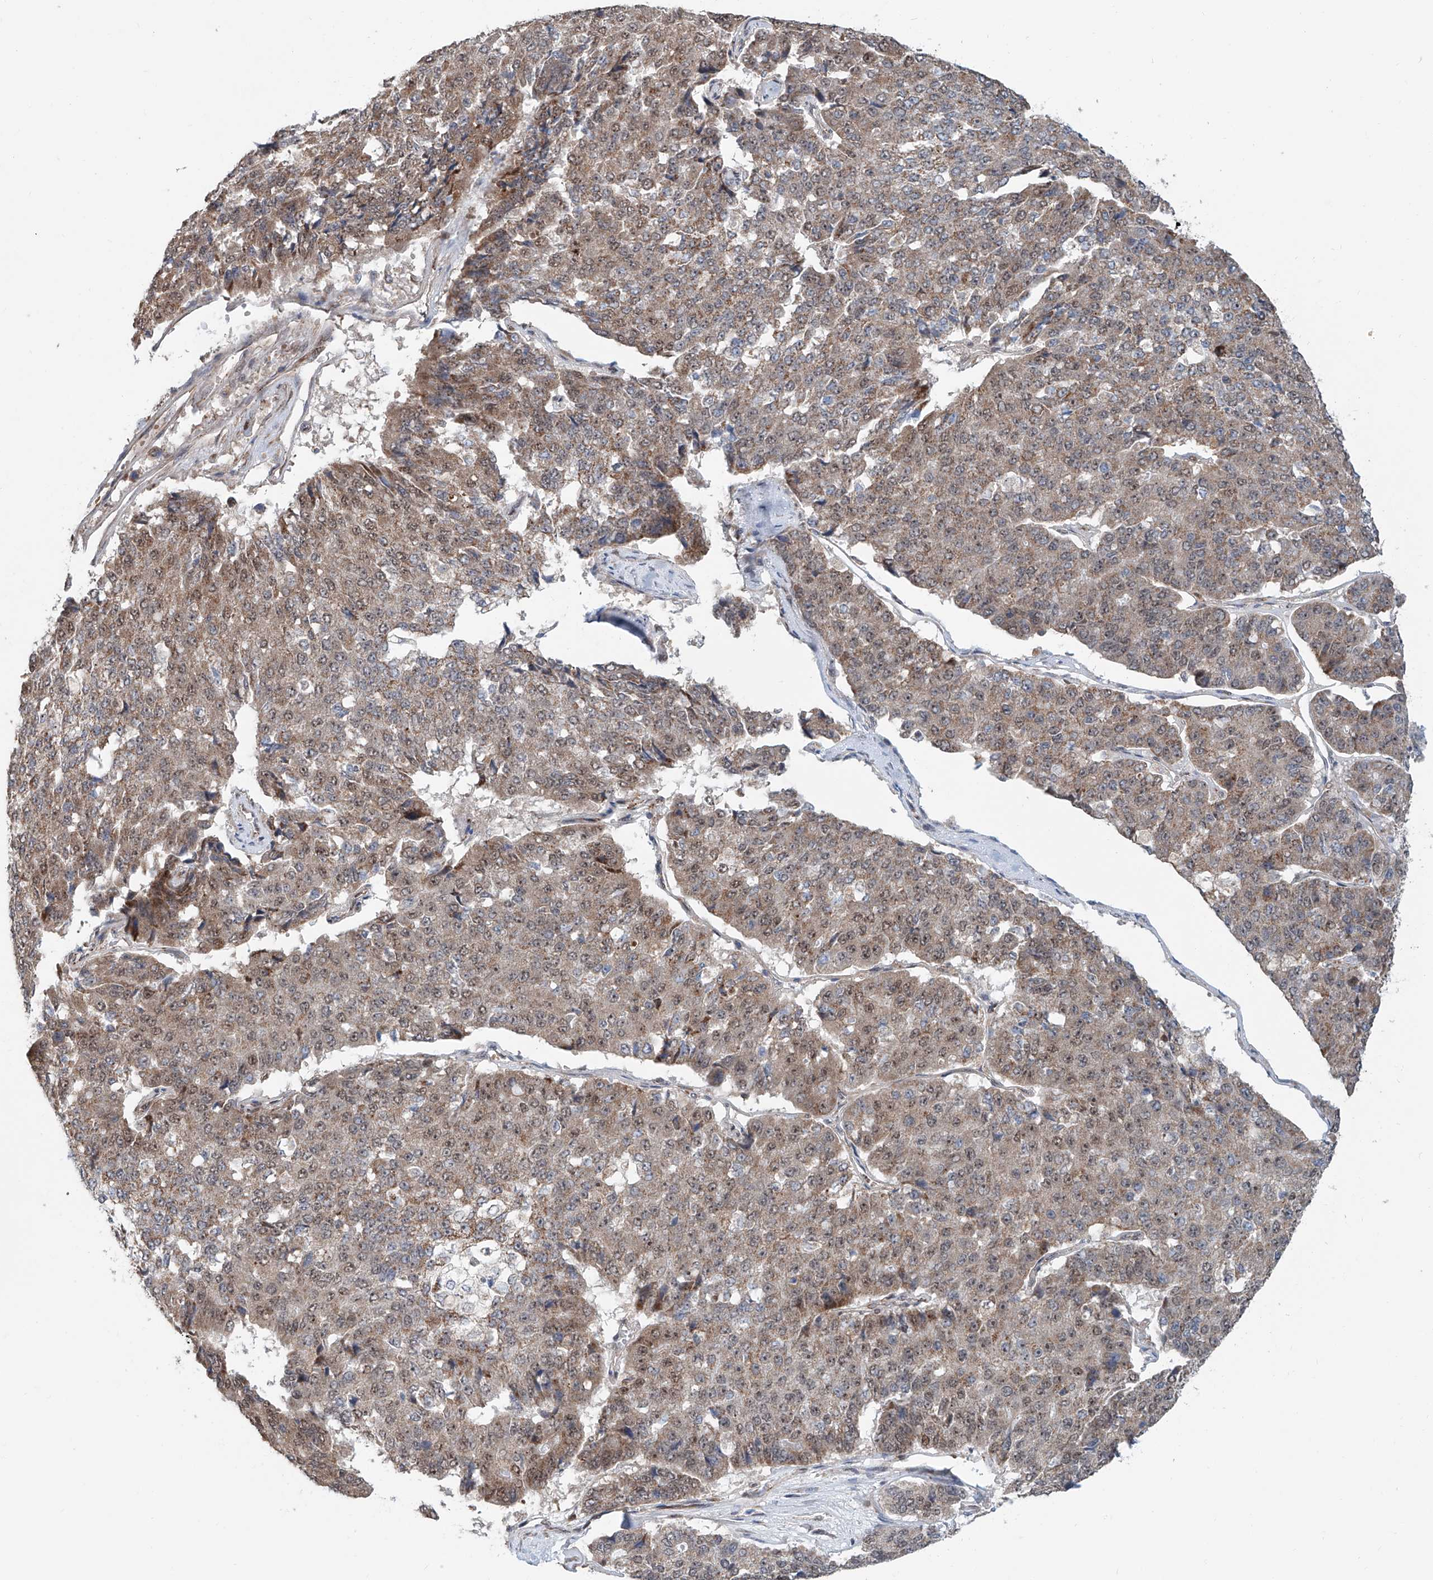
{"staining": {"intensity": "moderate", "quantity": ">75%", "location": "cytoplasmic/membranous,nuclear"}, "tissue": "pancreatic cancer", "cell_type": "Tumor cells", "image_type": "cancer", "snomed": [{"axis": "morphology", "description": "Adenocarcinoma, NOS"}, {"axis": "topography", "description": "Pancreas"}], "caption": "Pancreatic cancer (adenocarcinoma) was stained to show a protein in brown. There is medium levels of moderate cytoplasmic/membranous and nuclear positivity in about >75% of tumor cells.", "gene": "SDE2", "patient": {"sex": "male", "age": 50}}